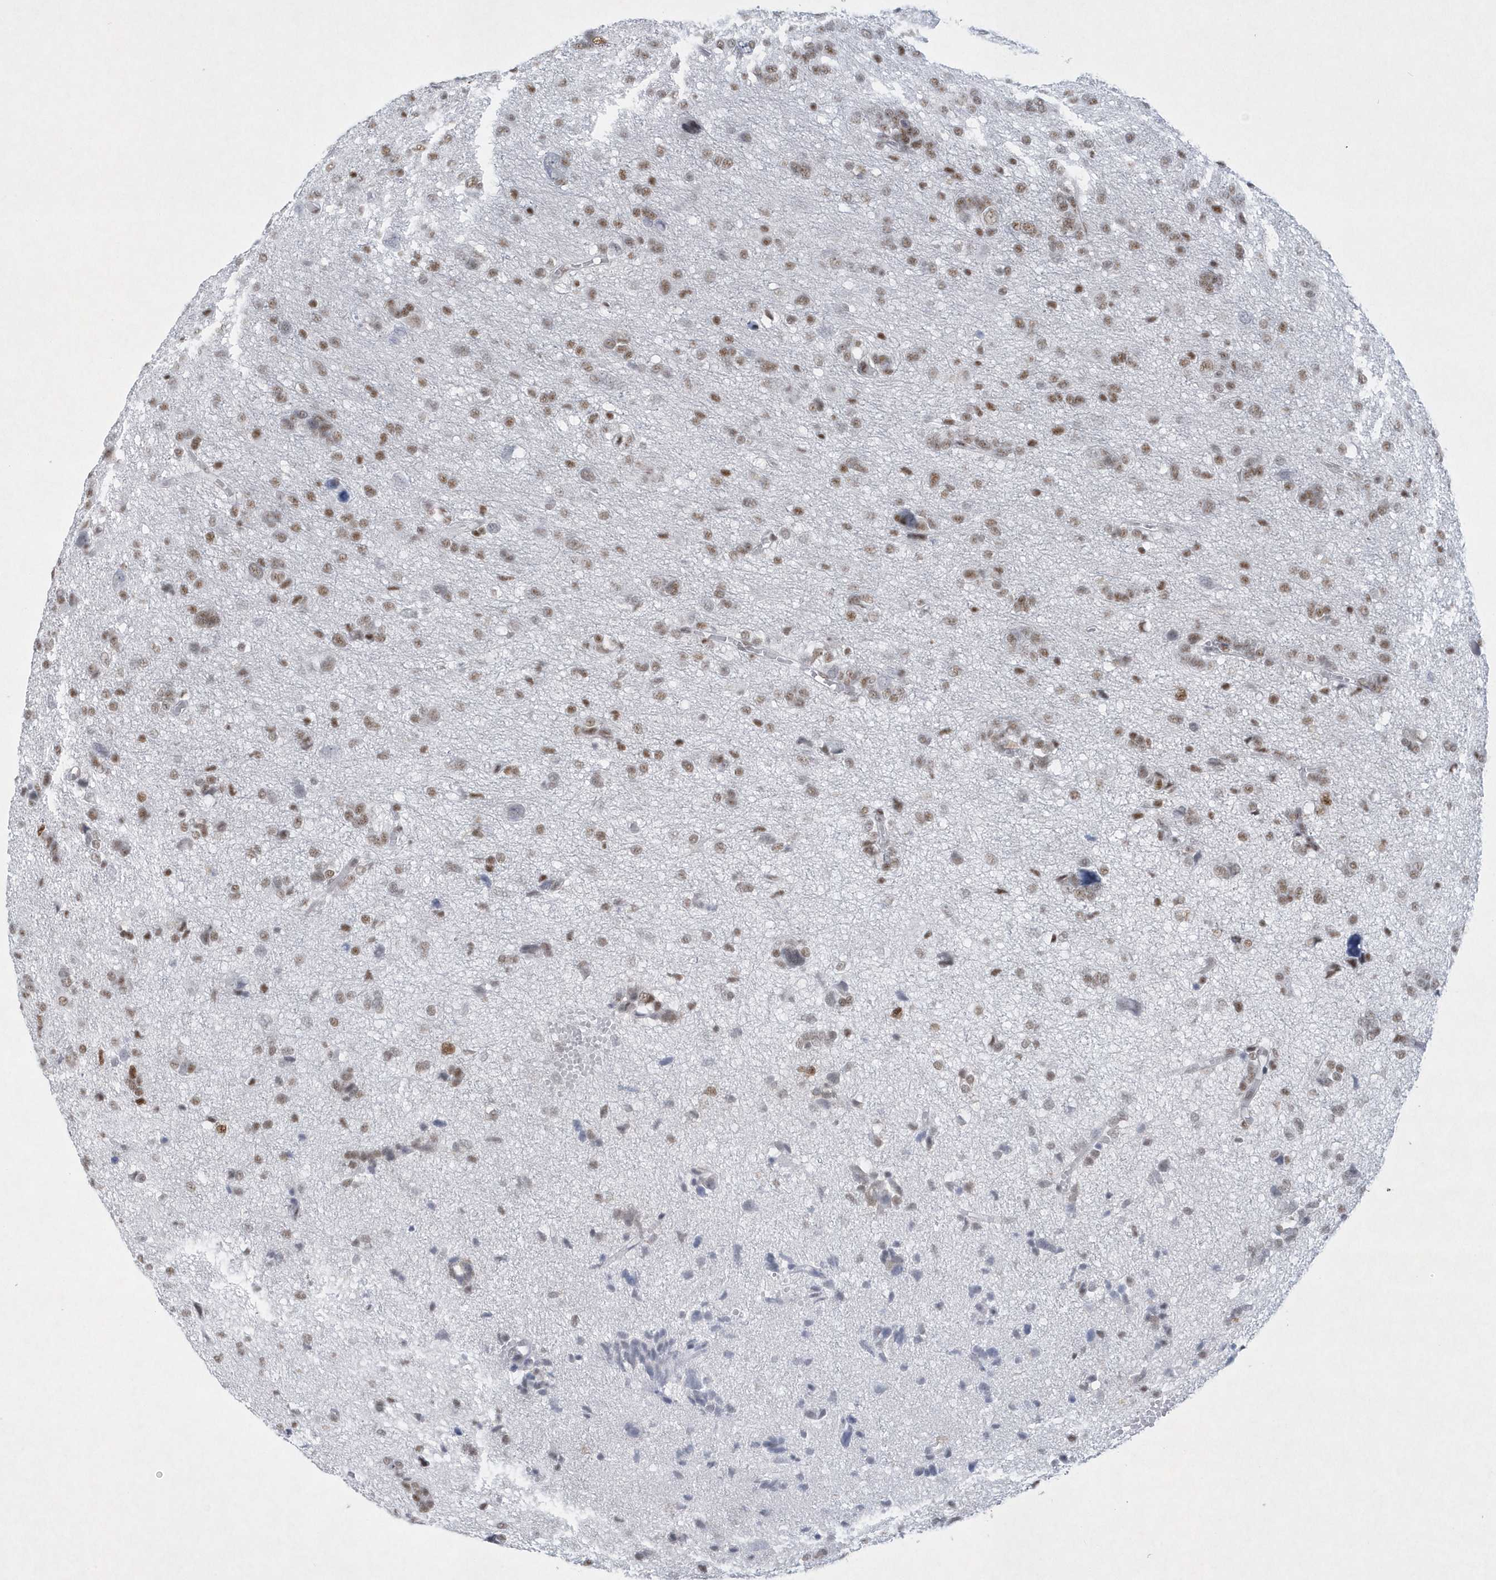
{"staining": {"intensity": "moderate", "quantity": ">75%", "location": "nuclear"}, "tissue": "glioma", "cell_type": "Tumor cells", "image_type": "cancer", "snomed": [{"axis": "morphology", "description": "Glioma, malignant, High grade"}, {"axis": "topography", "description": "Brain"}], "caption": "The micrograph reveals staining of malignant high-grade glioma, revealing moderate nuclear protein staining (brown color) within tumor cells.", "gene": "DCLRE1A", "patient": {"sex": "female", "age": 59}}